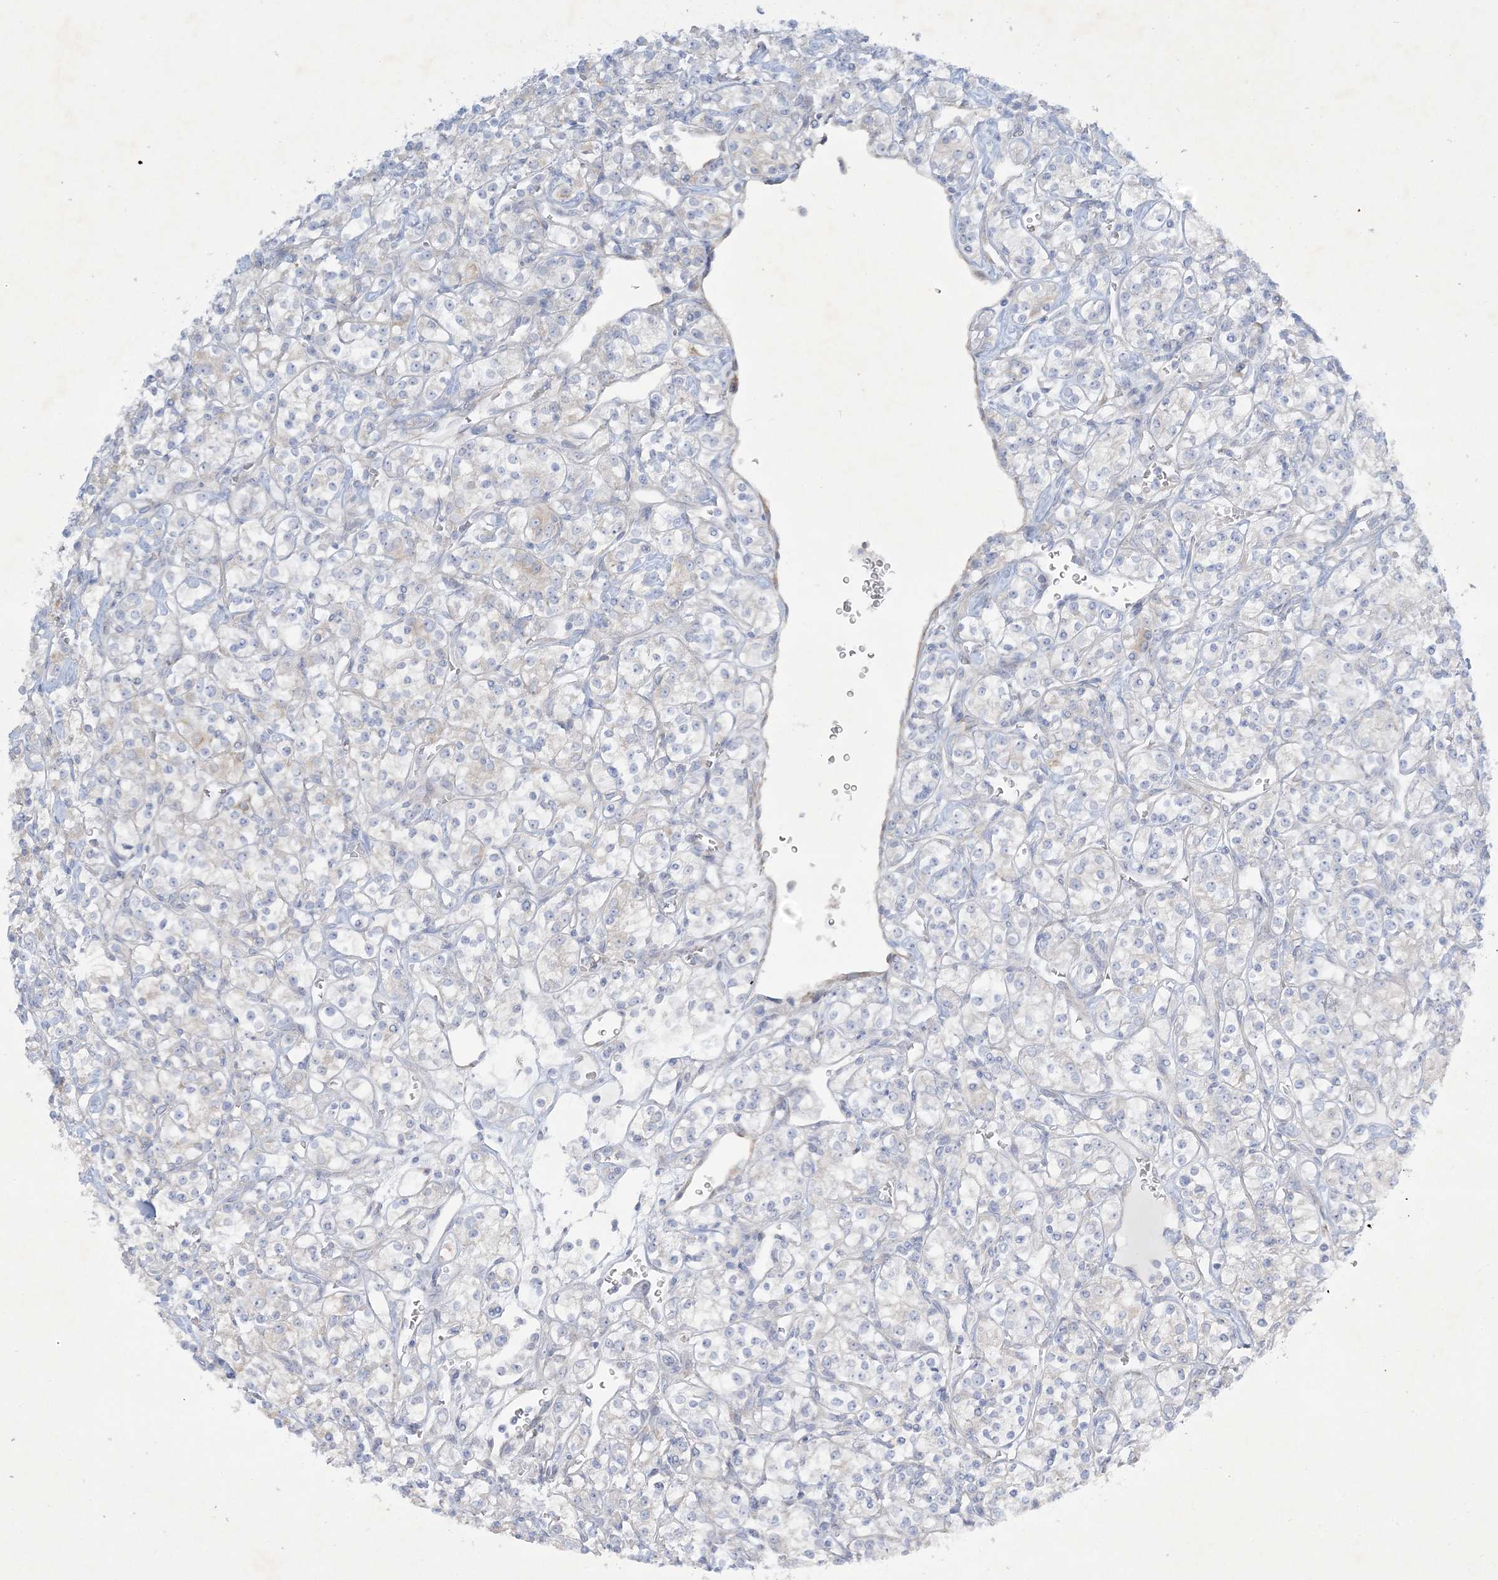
{"staining": {"intensity": "negative", "quantity": "none", "location": "none"}, "tissue": "renal cancer", "cell_type": "Tumor cells", "image_type": "cancer", "snomed": [{"axis": "morphology", "description": "Adenocarcinoma, NOS"}, {"axis": "topography", "description": "Kidney"}], "caption": "This is an immunohistochemistry image of human renal cancer. There is no staining in tumor cells.", "gene": "FARSB", "patient": {"sex": "male", "age": 77}}